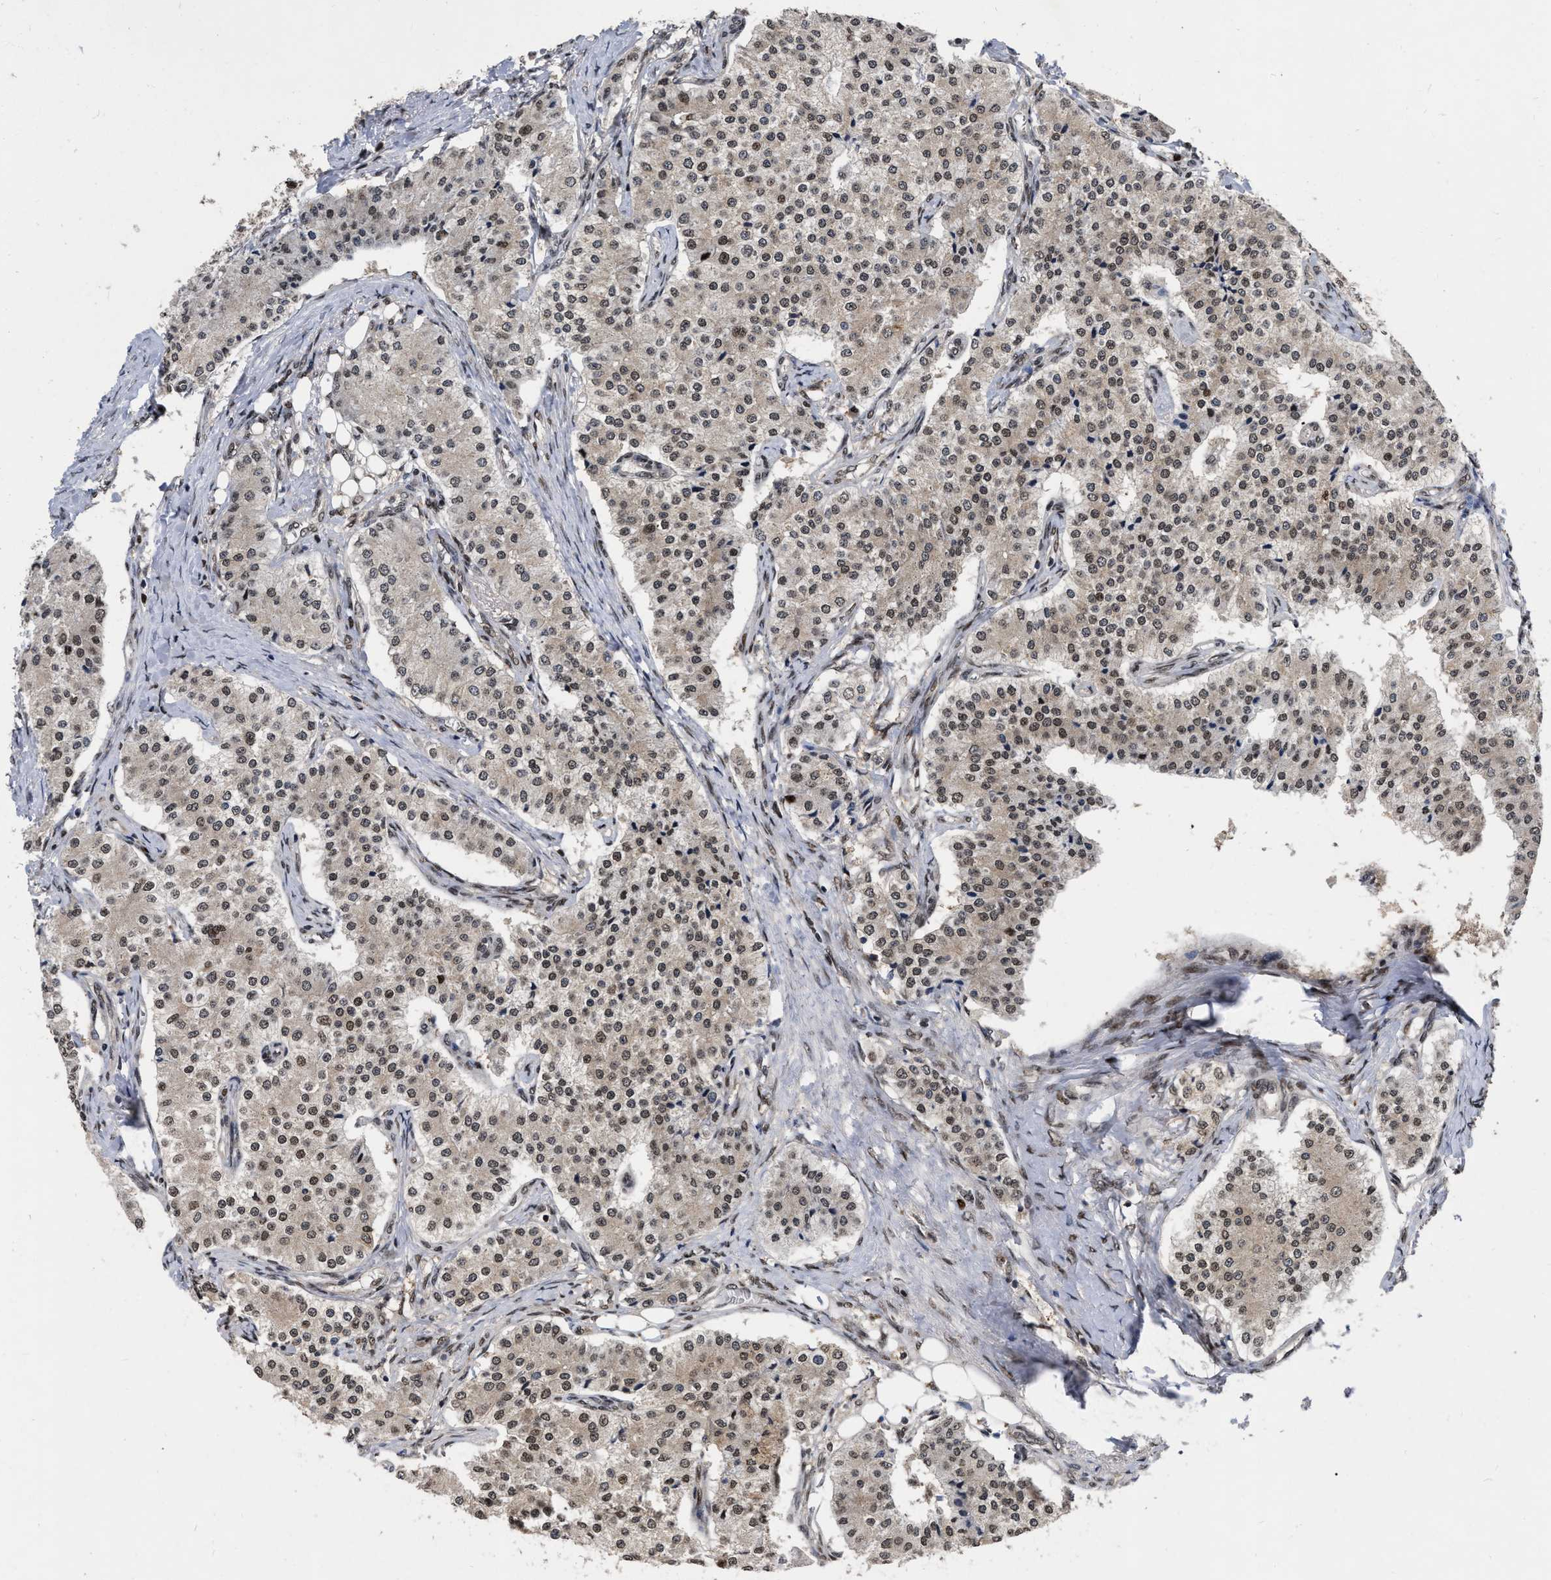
{"staining": {"intensity": "moderate", "quantity": ">75%", "location": "cytoplasmic/membranous,nuclear"}, "tissue": "carcinoid", "cell_type": "Tumor cells", "image_type": "cancer", "snomed": [{"axis": "morphology", "description": "Carcinoid, malignant, NOS"}, {"axis": "topography", "description": "Colon"}], "caption": "Protein expression by immunohistochemistry (IHC) shows moderate cytoplasmic/membranous and nuclear staining in about >75% of tumor cells in malignant carcinoid.", "gene": "MDM4", "patient": {"sex": "female", "age": 52}}